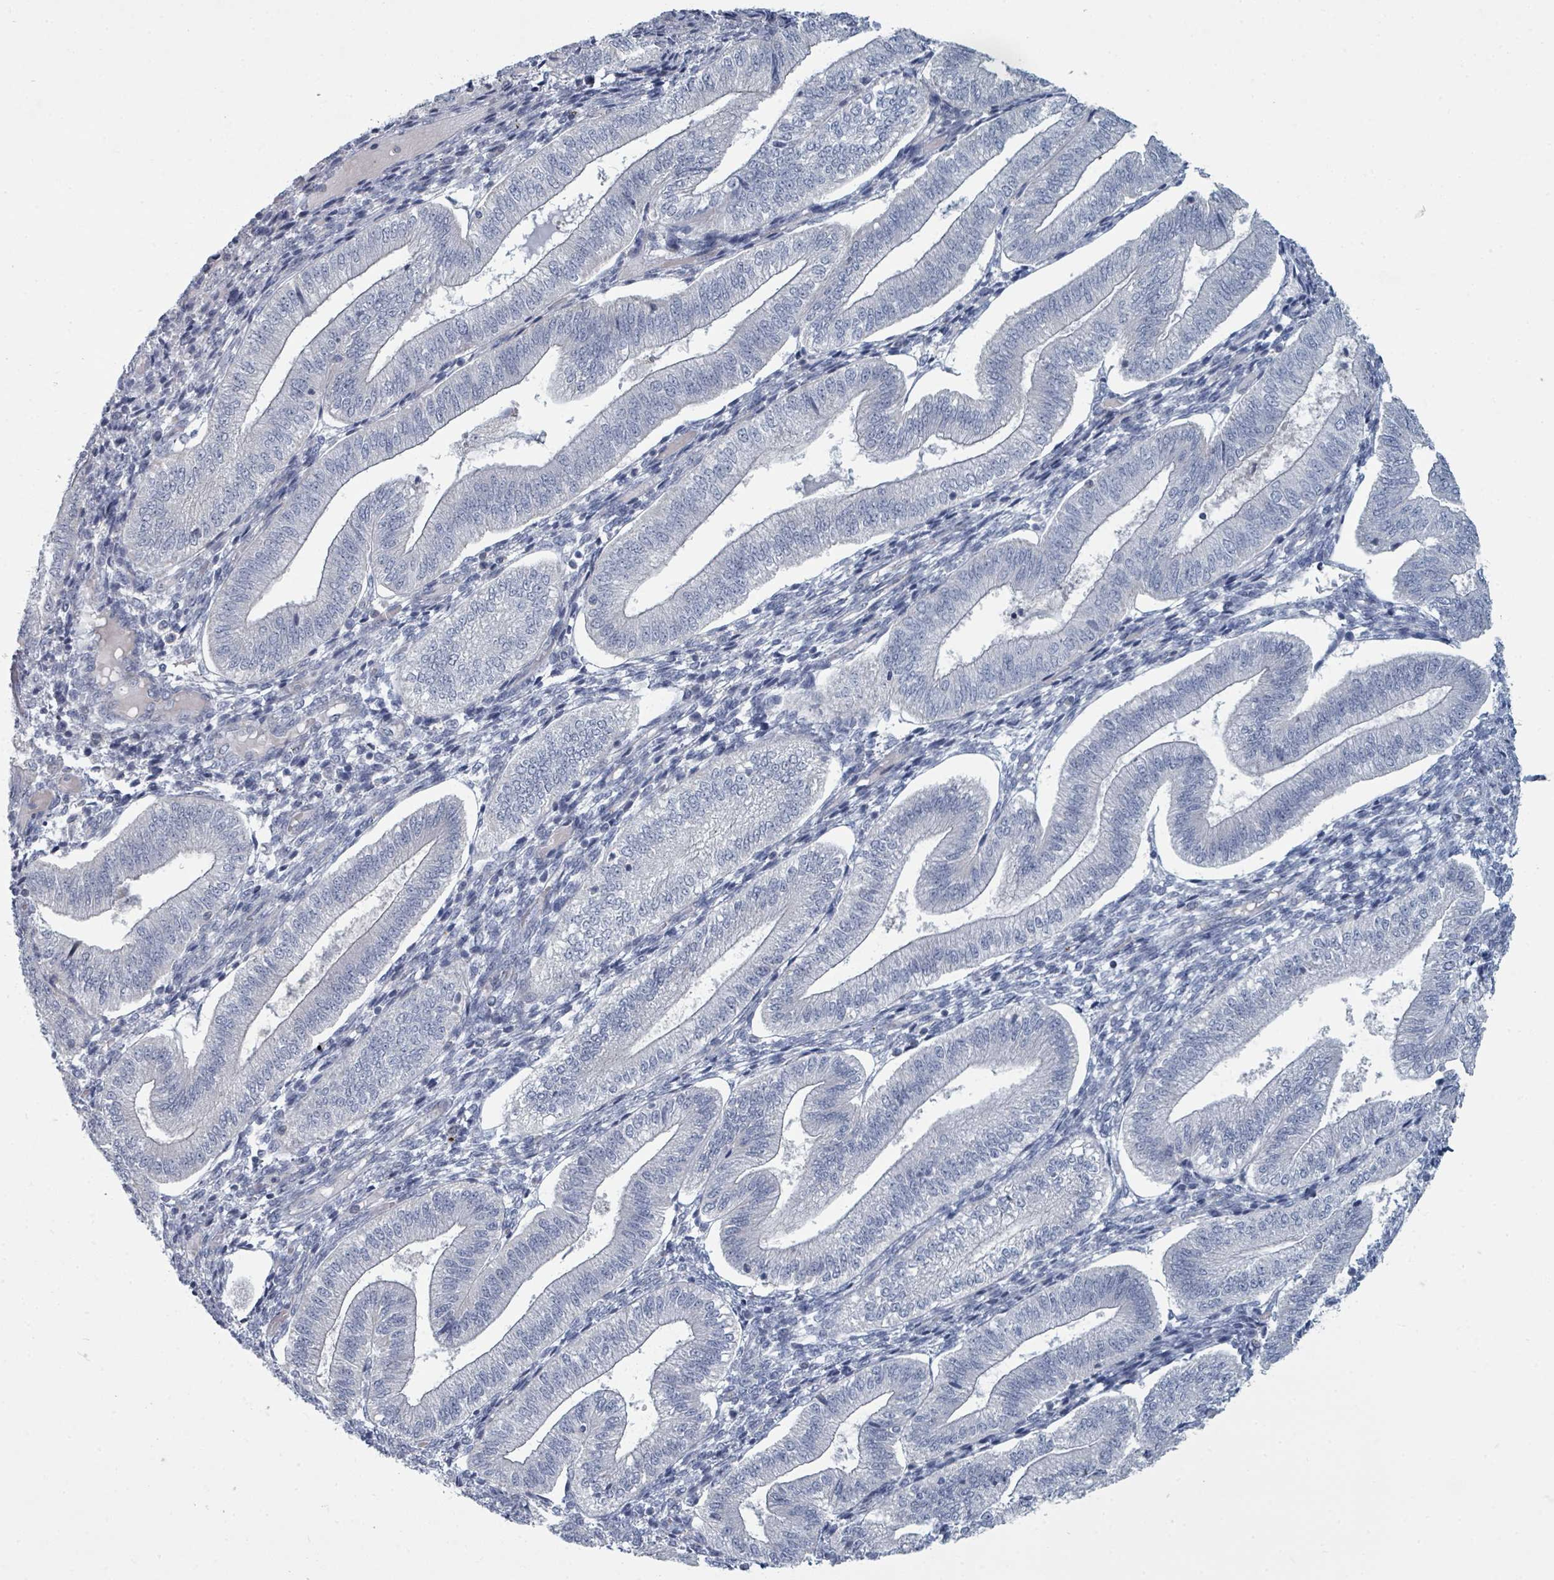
{"staining": {"intensity": "negative", "quantity": "none", "location": "none"}, "tissue": "endometrium", "cell_type": "Cells in endometrial stroma", "image_type": "normal", "snomed": [{"axis": "morphology", "description": "Normal tissue, NOS"}, {"axis": "topography", "description": "Endometrium"}], "caption": "The histopathology image shows no staining of cells in endometrial stroma in unremarkable endometrium.", "gene": "SLC25A45", "patient": {"sex": "female", "age": 34}}